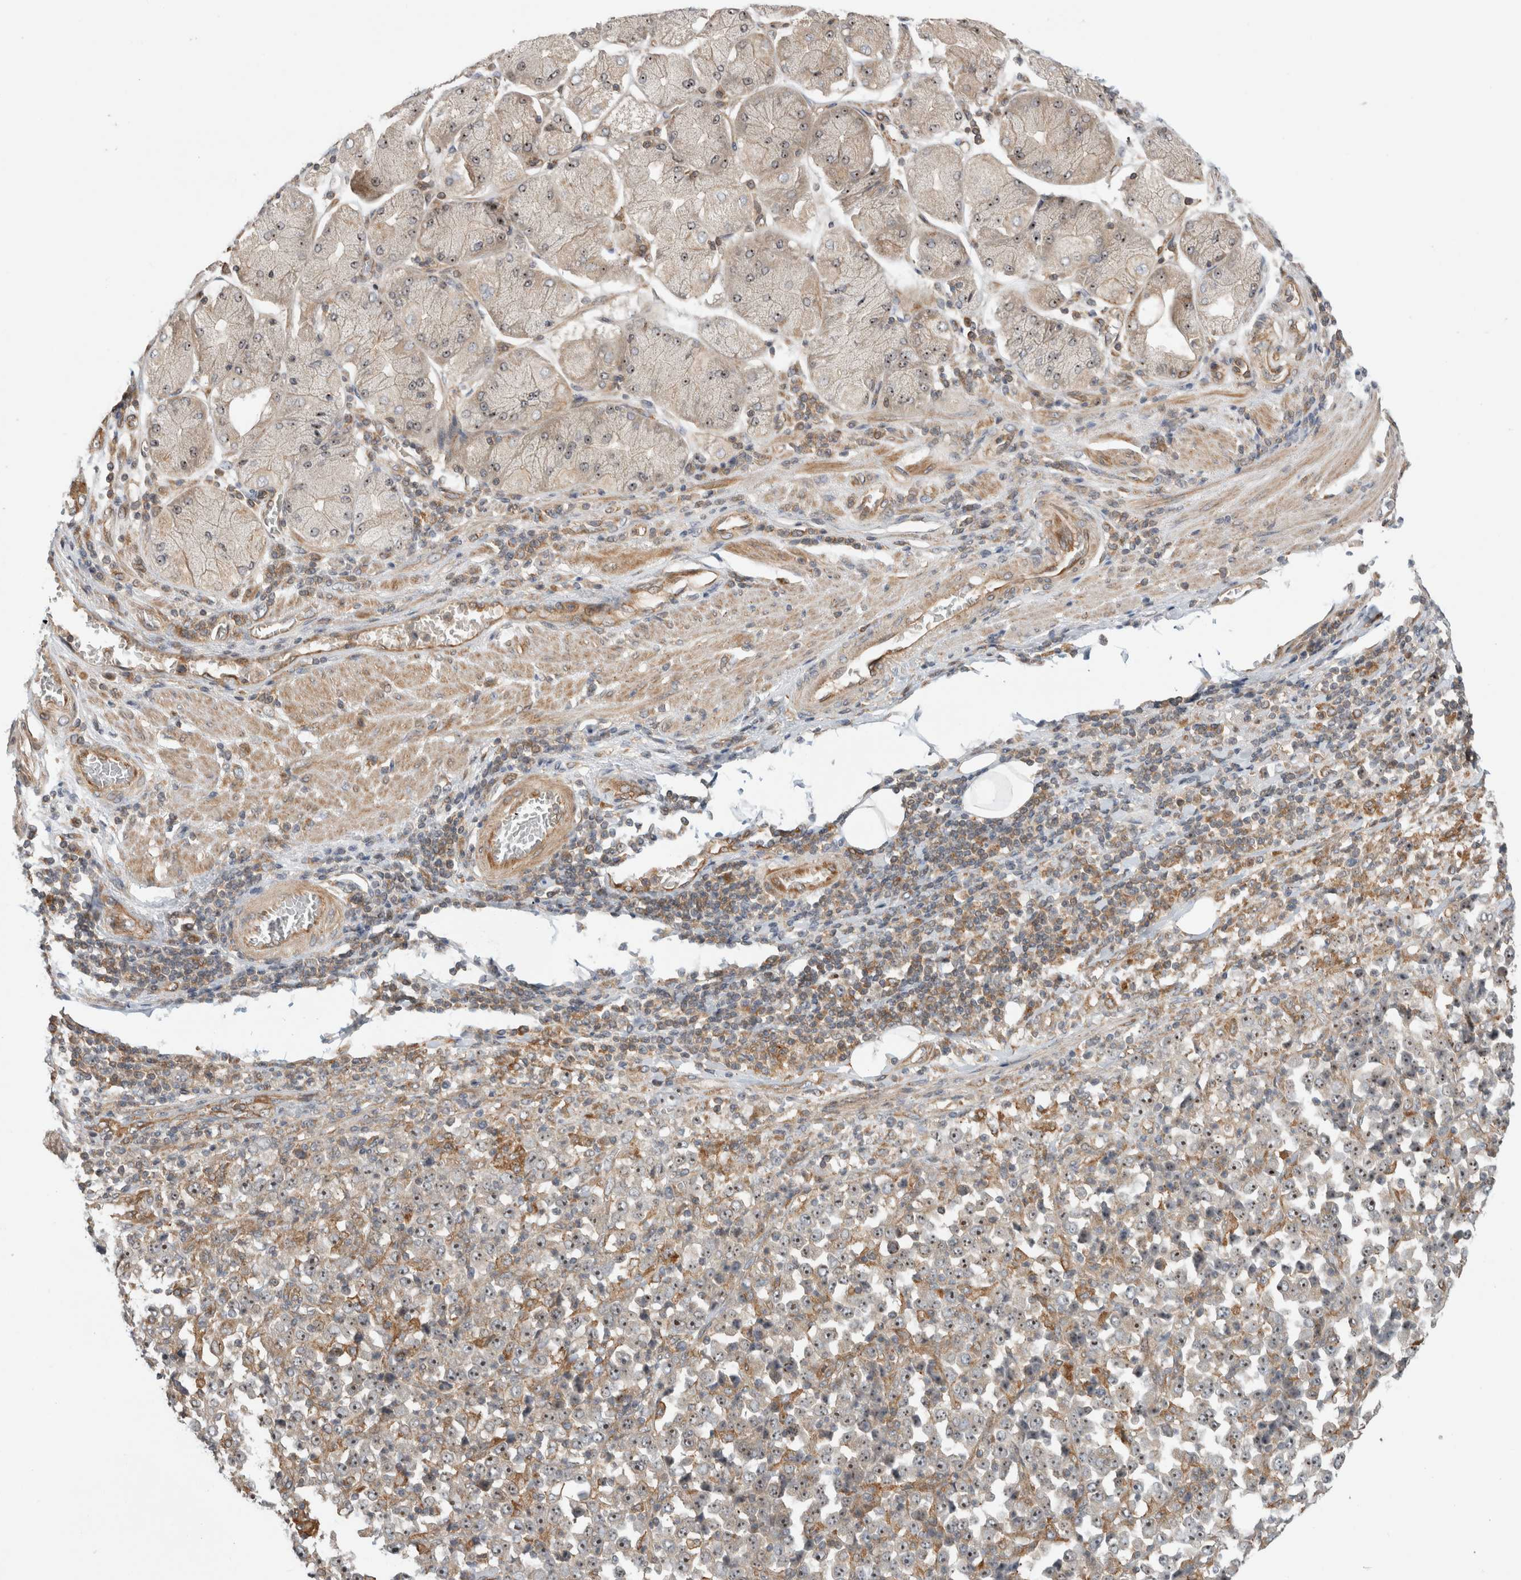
{"staining": {"intensity": "moderate", "quantity": ">75%", "location": "nuclear"}, "tissue": "stomach cancer", "cell_type": "Tumor cells", "image_type": "cancer", "snomed": [{"axis": "morphology", "description": "Normal tissue, NOS"}, {"axis": "morphology", "description": "Adenocarcinoma, NOS"}, {"axis": "topography", "description": "Stomach, upper"}, {"axis": "topography", "description": "Stomach"}], "caption": "Approximately >75% of tumor cells in adenocarcinoma (stomach) show moderate nuclear protein expression as visualized by brown immunohistochemical staining.", "gene": "WASF2", "patient": {"sex": "male", "age": 59}}